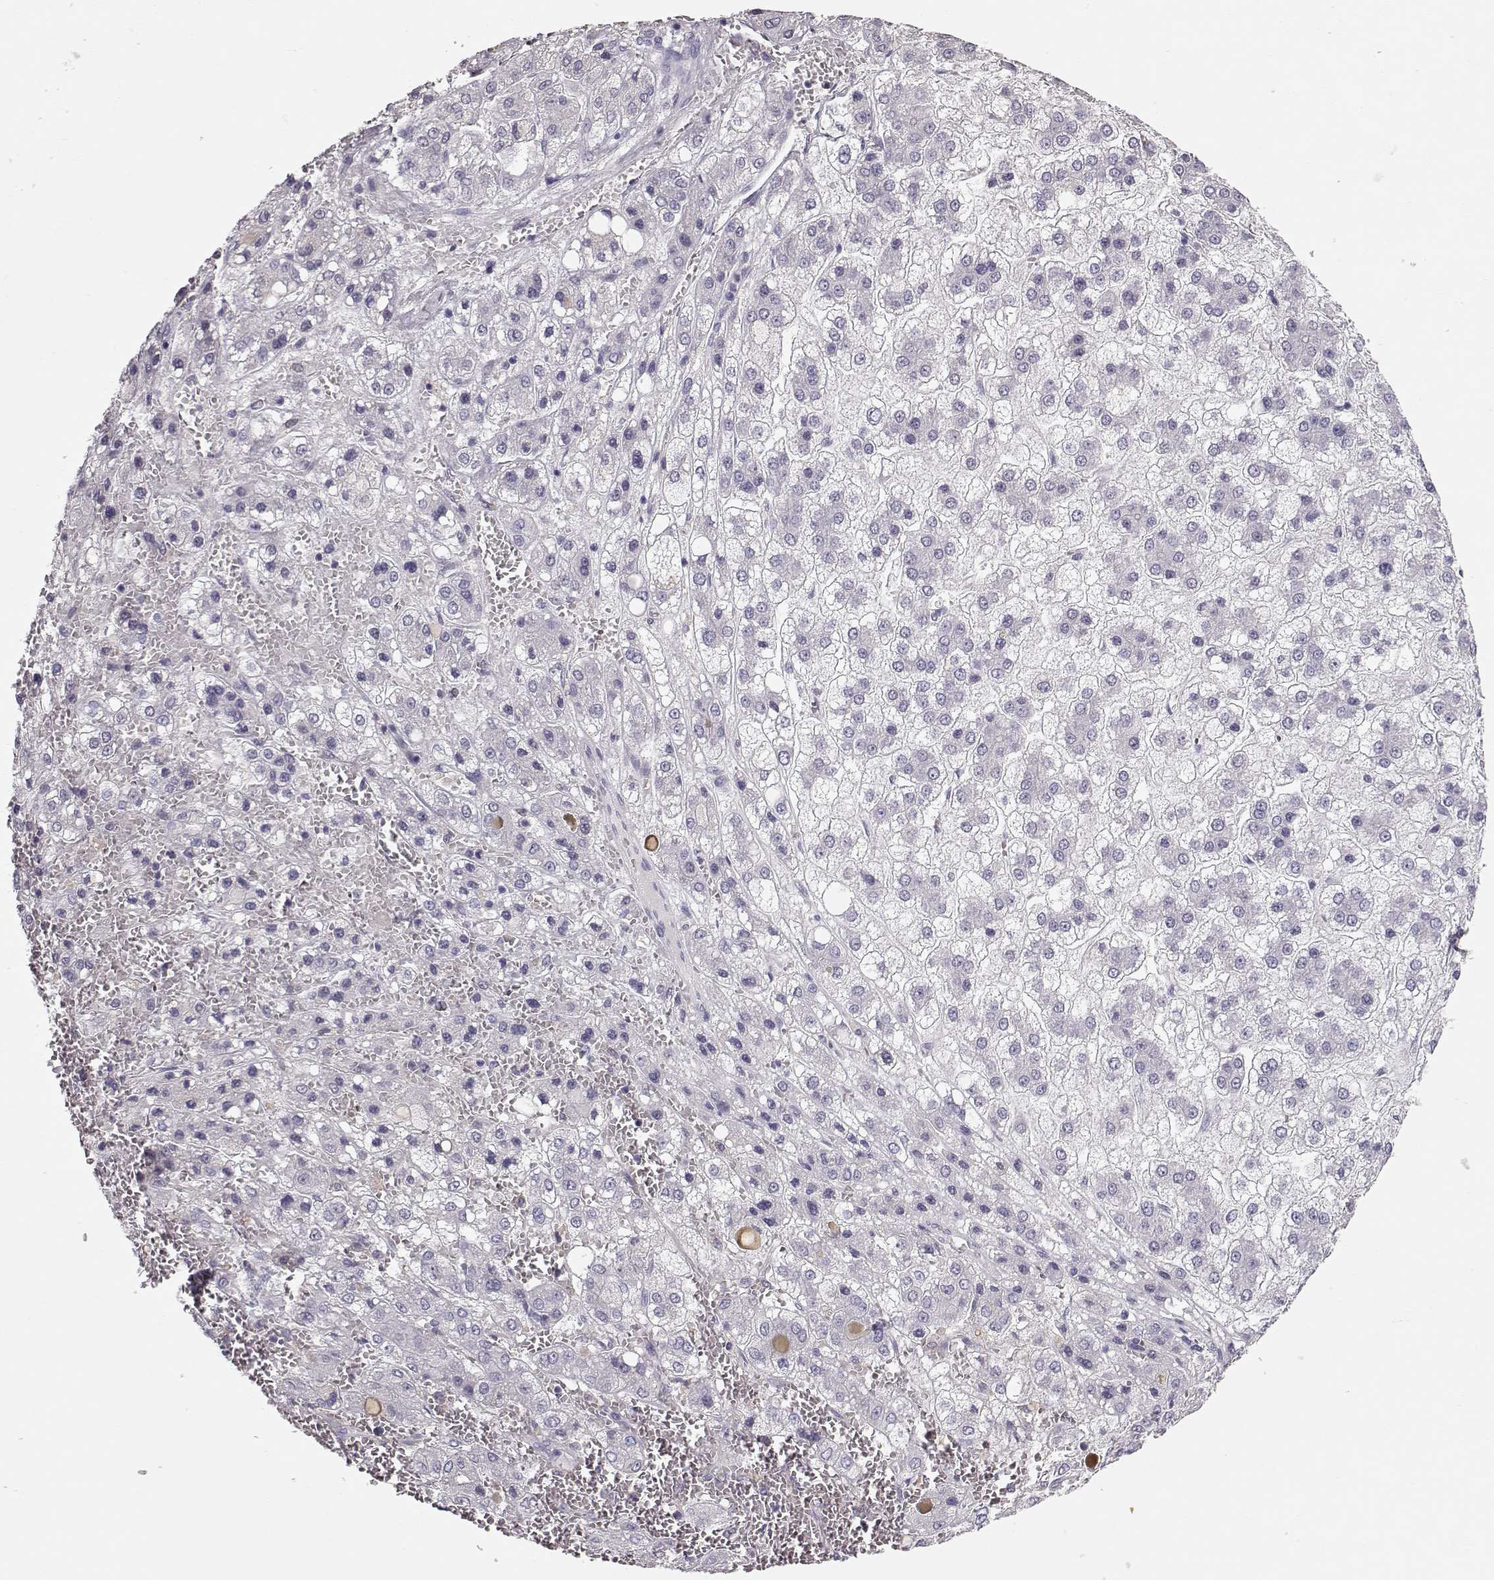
{"staining": {"intensity": "negative", "quantity": "none", "location": "none"}, "tissue": "liver cancer", "cell_type": "Tumor cells", "image_type": "cancer", "snomed": [{"axis": "morphology", "description": "Carcinoma, Hepatocellular, NOS"}, {"axis": "topography", "description": "Liver"}], "caption": "Protein analysis of liver cancer (hepatocellular carcinoma) displays no significant expression in tumor cells.", "gene": "POU1F1", "patient": {"sex": "male", "age": 73}}